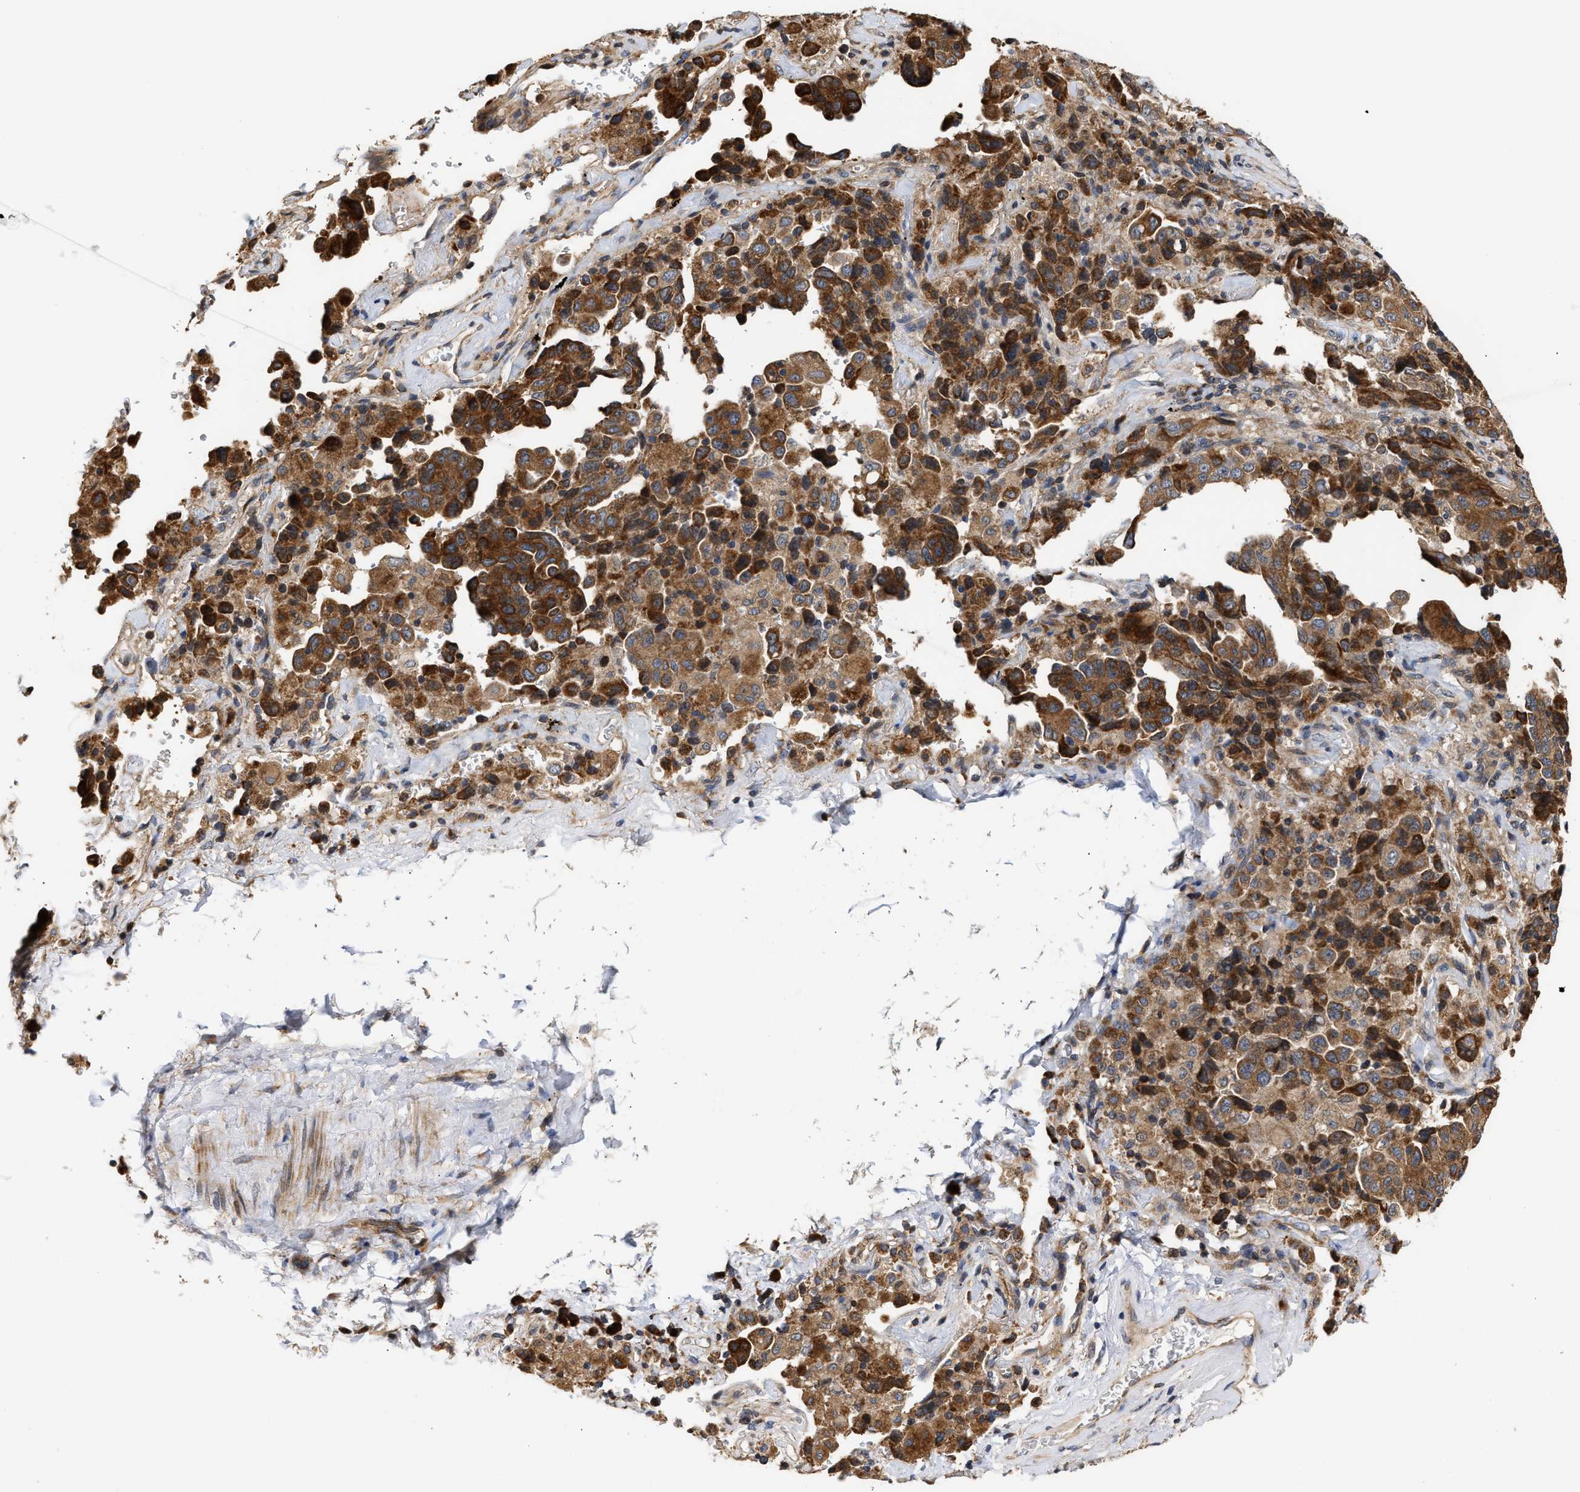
{"staining": {"intensity": "moderate", "quantity": ">75%", "location": "cytoplasmic/membranous"}, "tissue": "lung cancer", "cell_type": "Tumor cells", "image_type": "cancer", "snomed": [{"axis": "morphology", "description": "Adenocarcinoma, NOS"}, {"axis": "topography", "description": "Lung"}], "caption": "The micrograph displays immunohistochemical staining of lung cancer (adenocarcinoma). There is moderate cytoplasmic/membranous staining is identified in about >75% of tumor cells. Using DAB (brown) and hematoxylin (blue) stains, captured at high magnification using brightfield microscopy.", "gene": "CLIP2", "patient": {"sex": "female", "age": 51}}